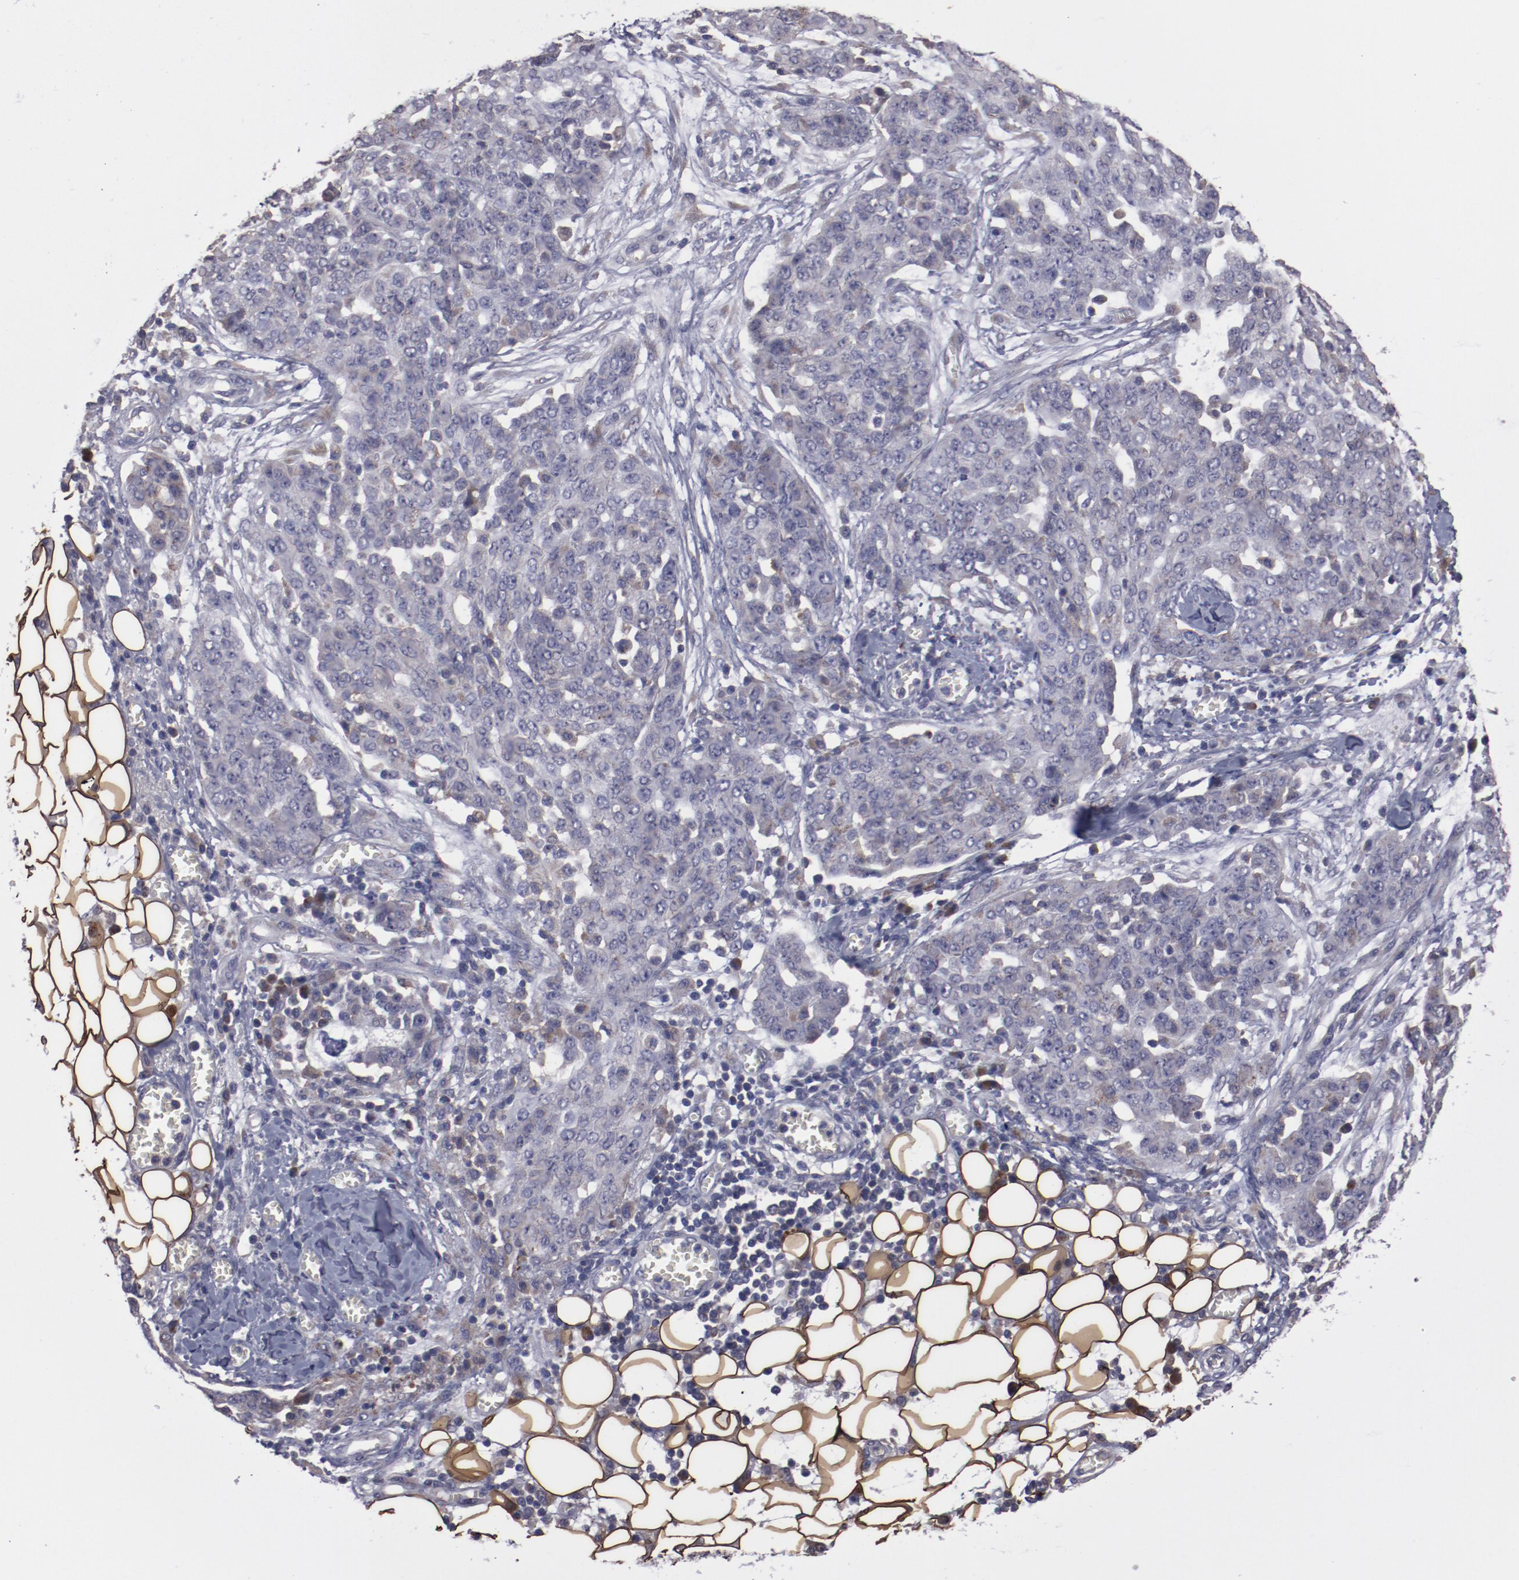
{"staining": {"intensity": "weak", "quantity": "<25%", "location": "cytoplasmic/membranous"}, "tissue": "ovarian cancer", "cell_type": "Tumor cells", "image_type": "cancer", "snomed": [{"axis": "morphology", "description": "Cystadenocarcinoma, serous, NOS"}, {"axis": "topography", "description": "Soft tissue"}, {"axis": "topography", "description": "Ovary"}], "caption": "A high-resolution histopathology image shows immunohistochemistry staining of serous cystadenocarcinoma (ovarian), which exhibits no significant expression in tumor cells.", "gene": "IL12A", "patient": {"sex": "female", "age": 57}}